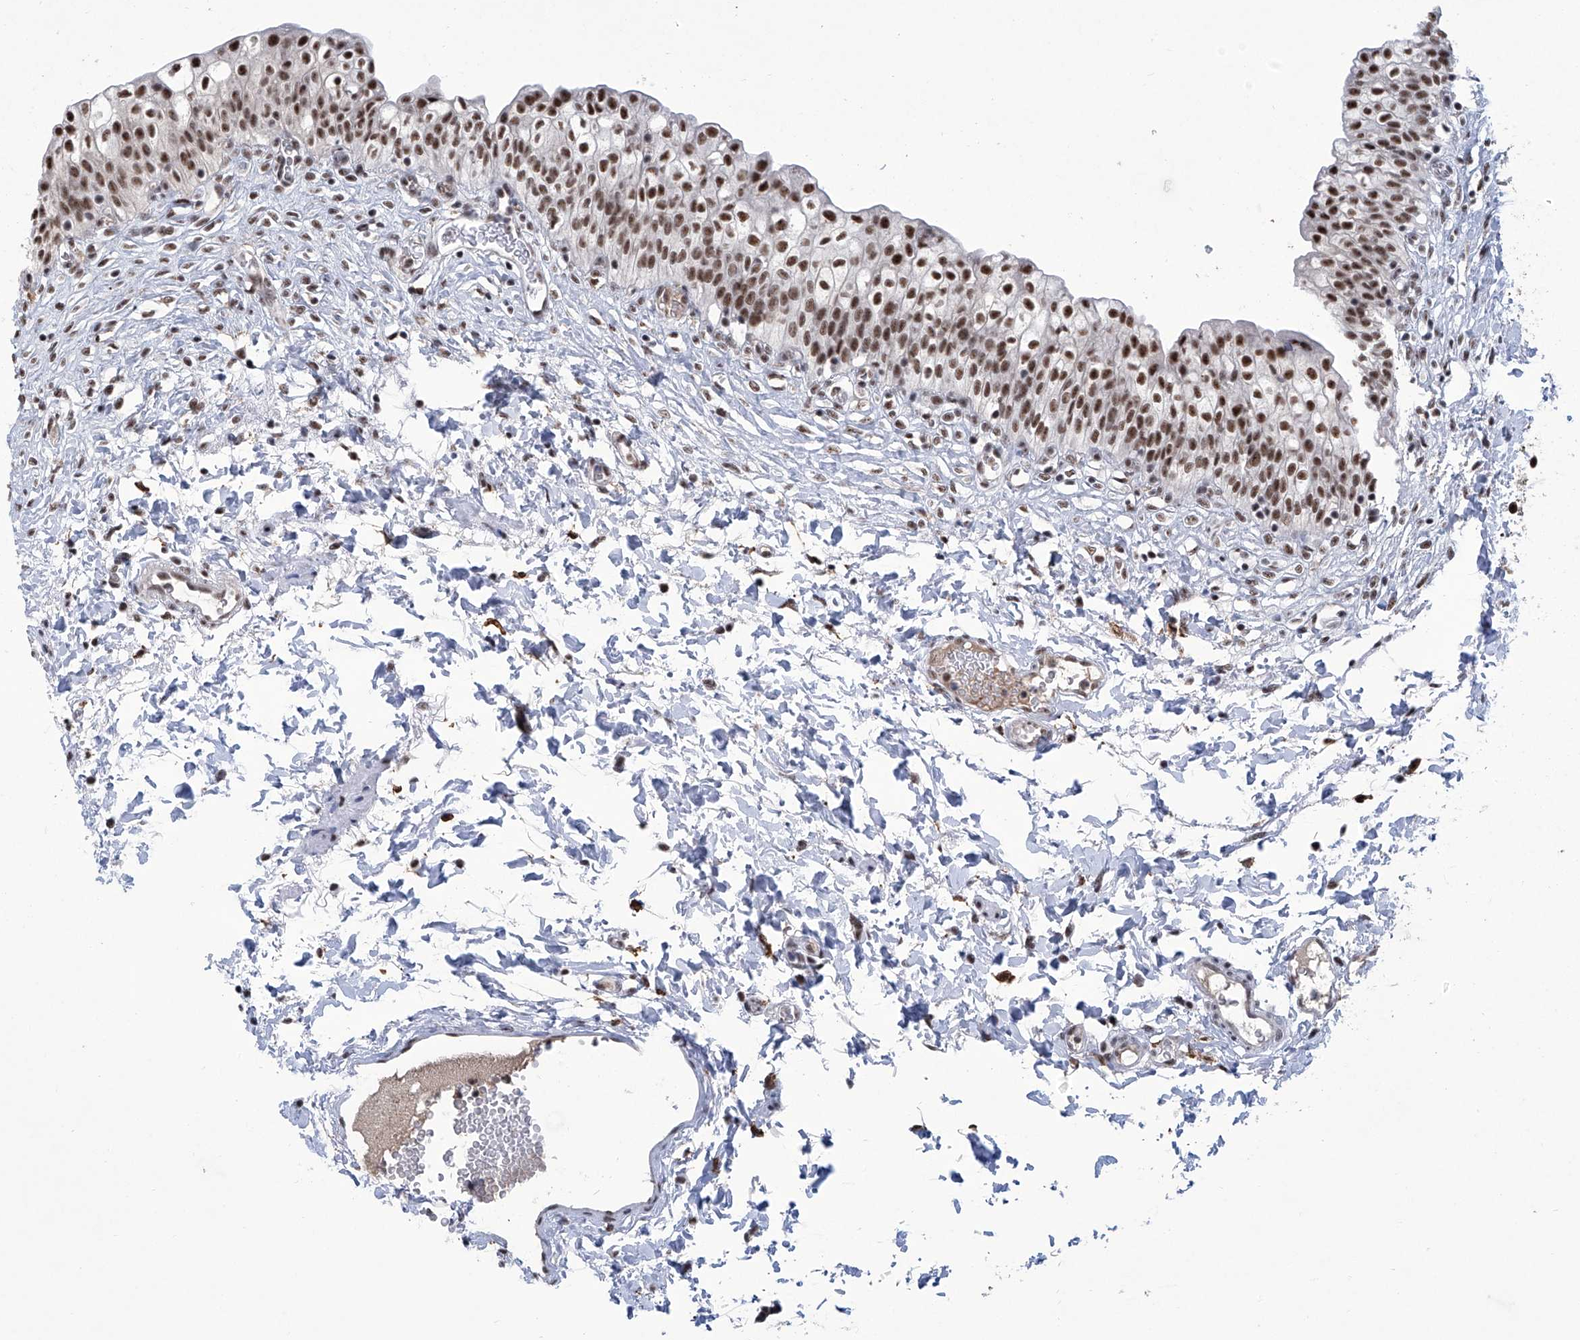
{"staining": {"intensity": "strong", "quantity": ">75%", "location": "nuclear"}, "tissue": "urinary bladder", "cell_type": "Urothelial cells", "image_type": "normal", "snomed": [{"axis": "morphology", "description": "Normal tissue, NOS"}, {"axis": "topography", "description": "Urinary bladder"}], "caption": "A micrograph of urinary bladder stained for a protein shows strong nuclear brown staining in urothelial cells. The staining is performed using DAB brown chromogen to label protein expression. The nuclei are counter-stained blue using hematoxylin.", "gene": "FBXL4", "patient": {"sex": "male", "age": 55}}